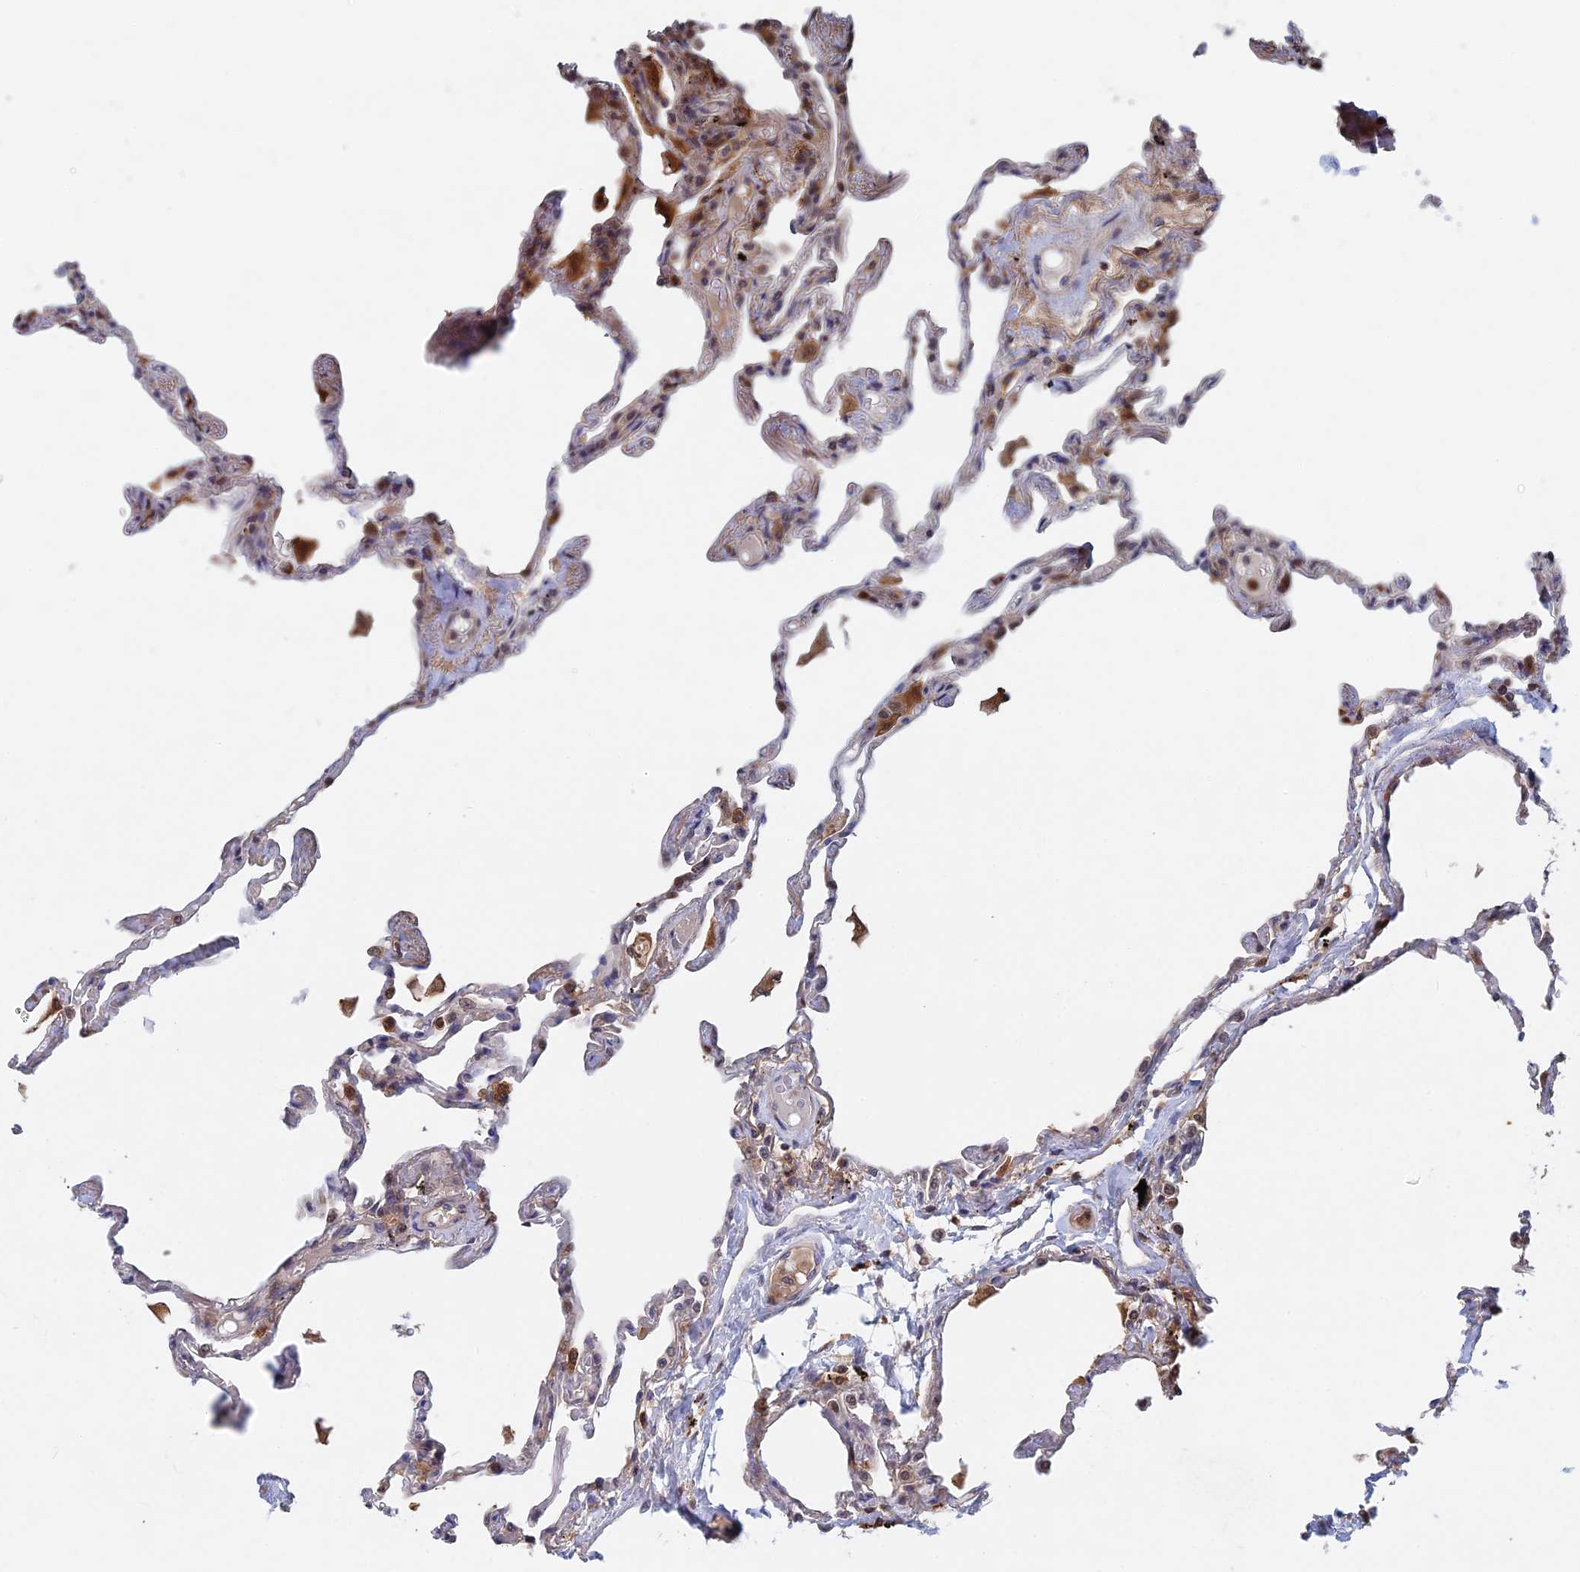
{"staining": {"intensity": "moderate", "quantity": "<25%", "location": "cytoplasmic/membranous"}, "tissue": "lung", "cell_type": "Alveolar cells", "image_type": "normal", "snomed": [{"axis": "morphology", "description": "Normal tissue, NOS"}, {"axis": "topography", "description": "Lung"}], "caption": "An image of human lung stained for a protein shows moderate cytoplasmic/membranous brown staining in alveolar cells. (DAB = brown stain, brightfield microscopy at high magnification).", "gene": "BLVRA", "patient": {"sex": "female", "age": 67}}